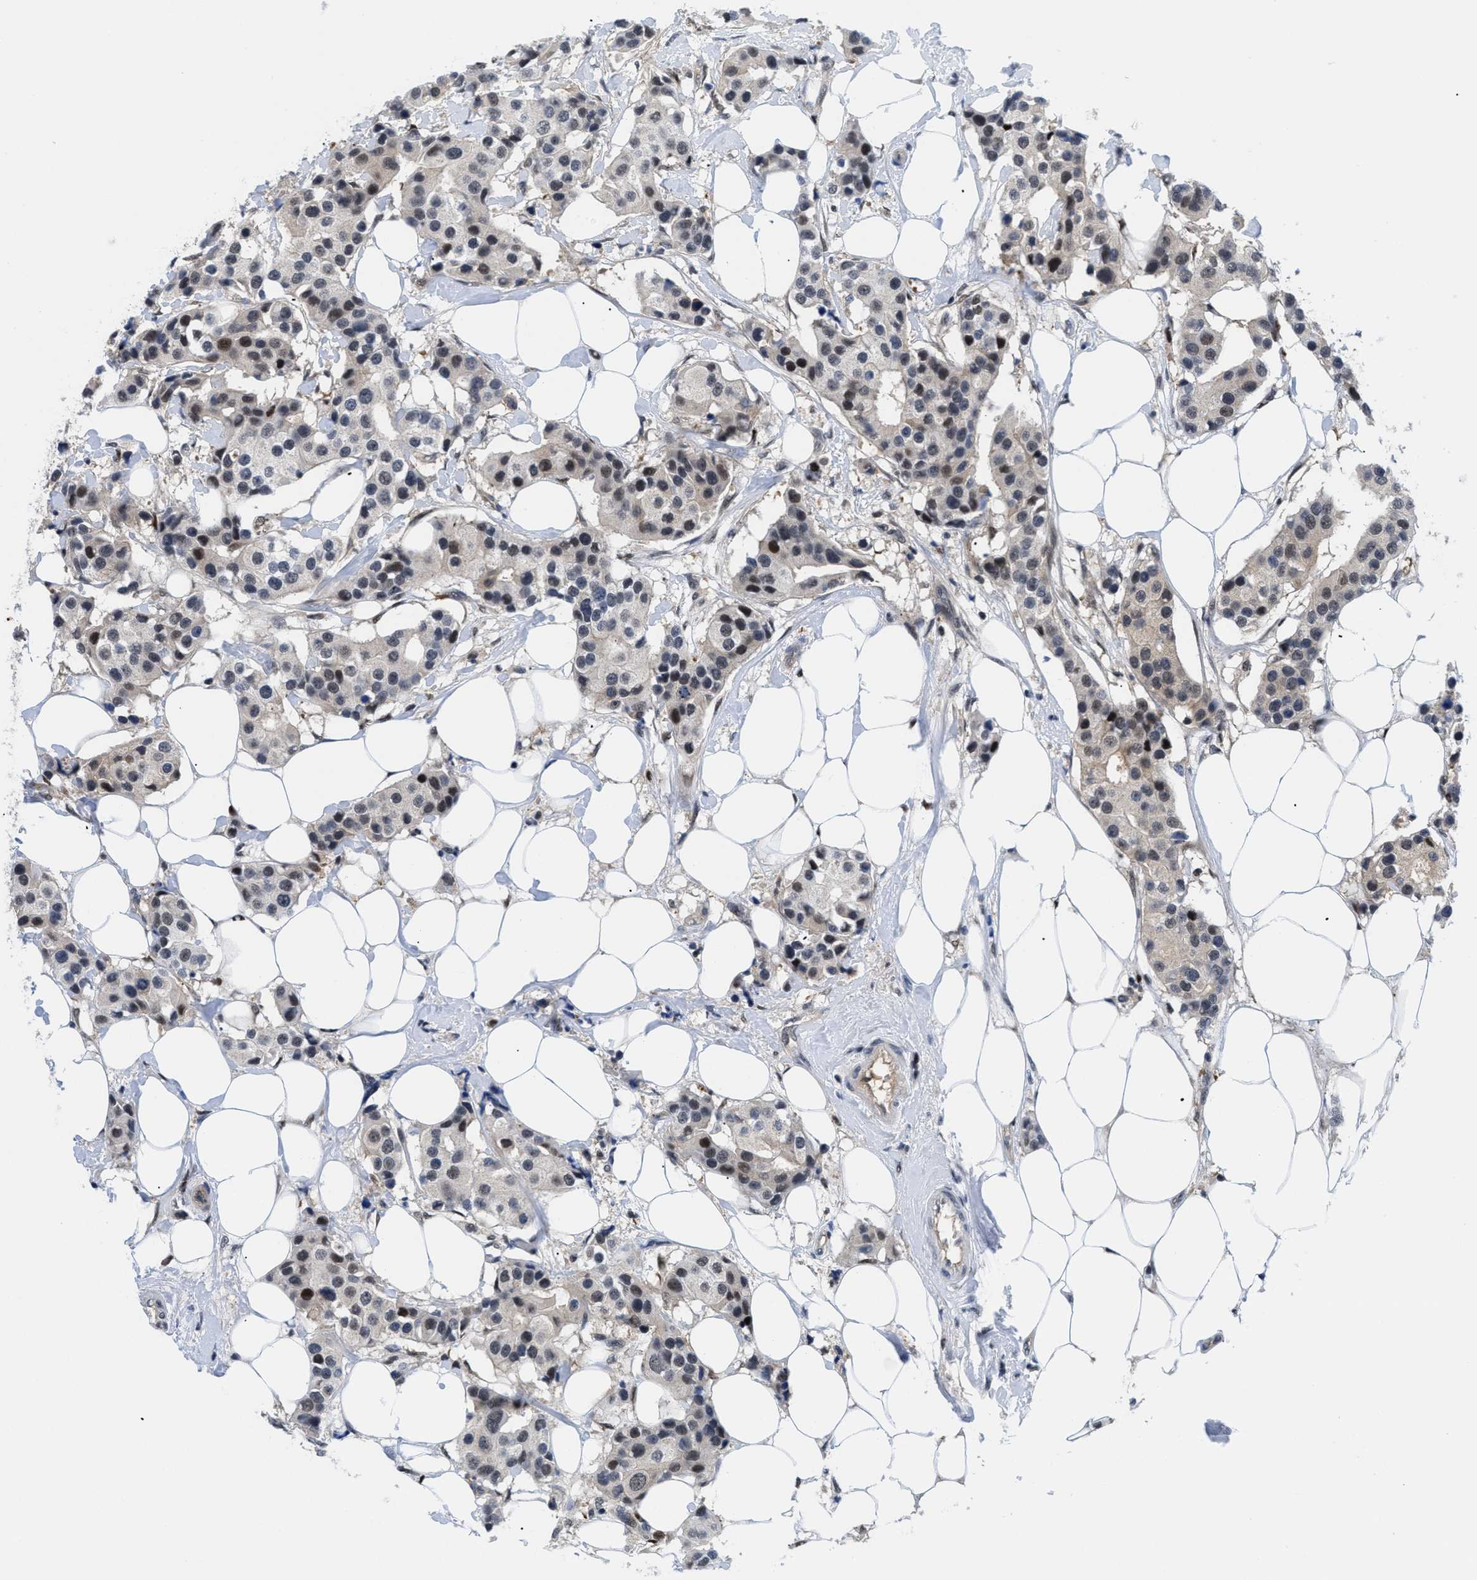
{"staining": {"intensity": "strong", "quantity": "<25%", "location": "nuclear"}, "tissue": "breast cancer", "cell_type": "Tumor cells", "image_type": "cancer", "snomed": [{"axis": "morphology", "description": "Normal tissue, NOS"}, {"axis": "morphology", "description": "Duct carcinoma"}, {"axis": "topography", "description": "Breast"}], "caption": "There is medium levels of strong nuclear positivity in tumor cells of infiltrating ductal carcinoma (breast), as demonstrated by immunohistochemical staining (brown color).", "gene": "SLC29A2", "patient": {"sex": "female", "age": 39}}